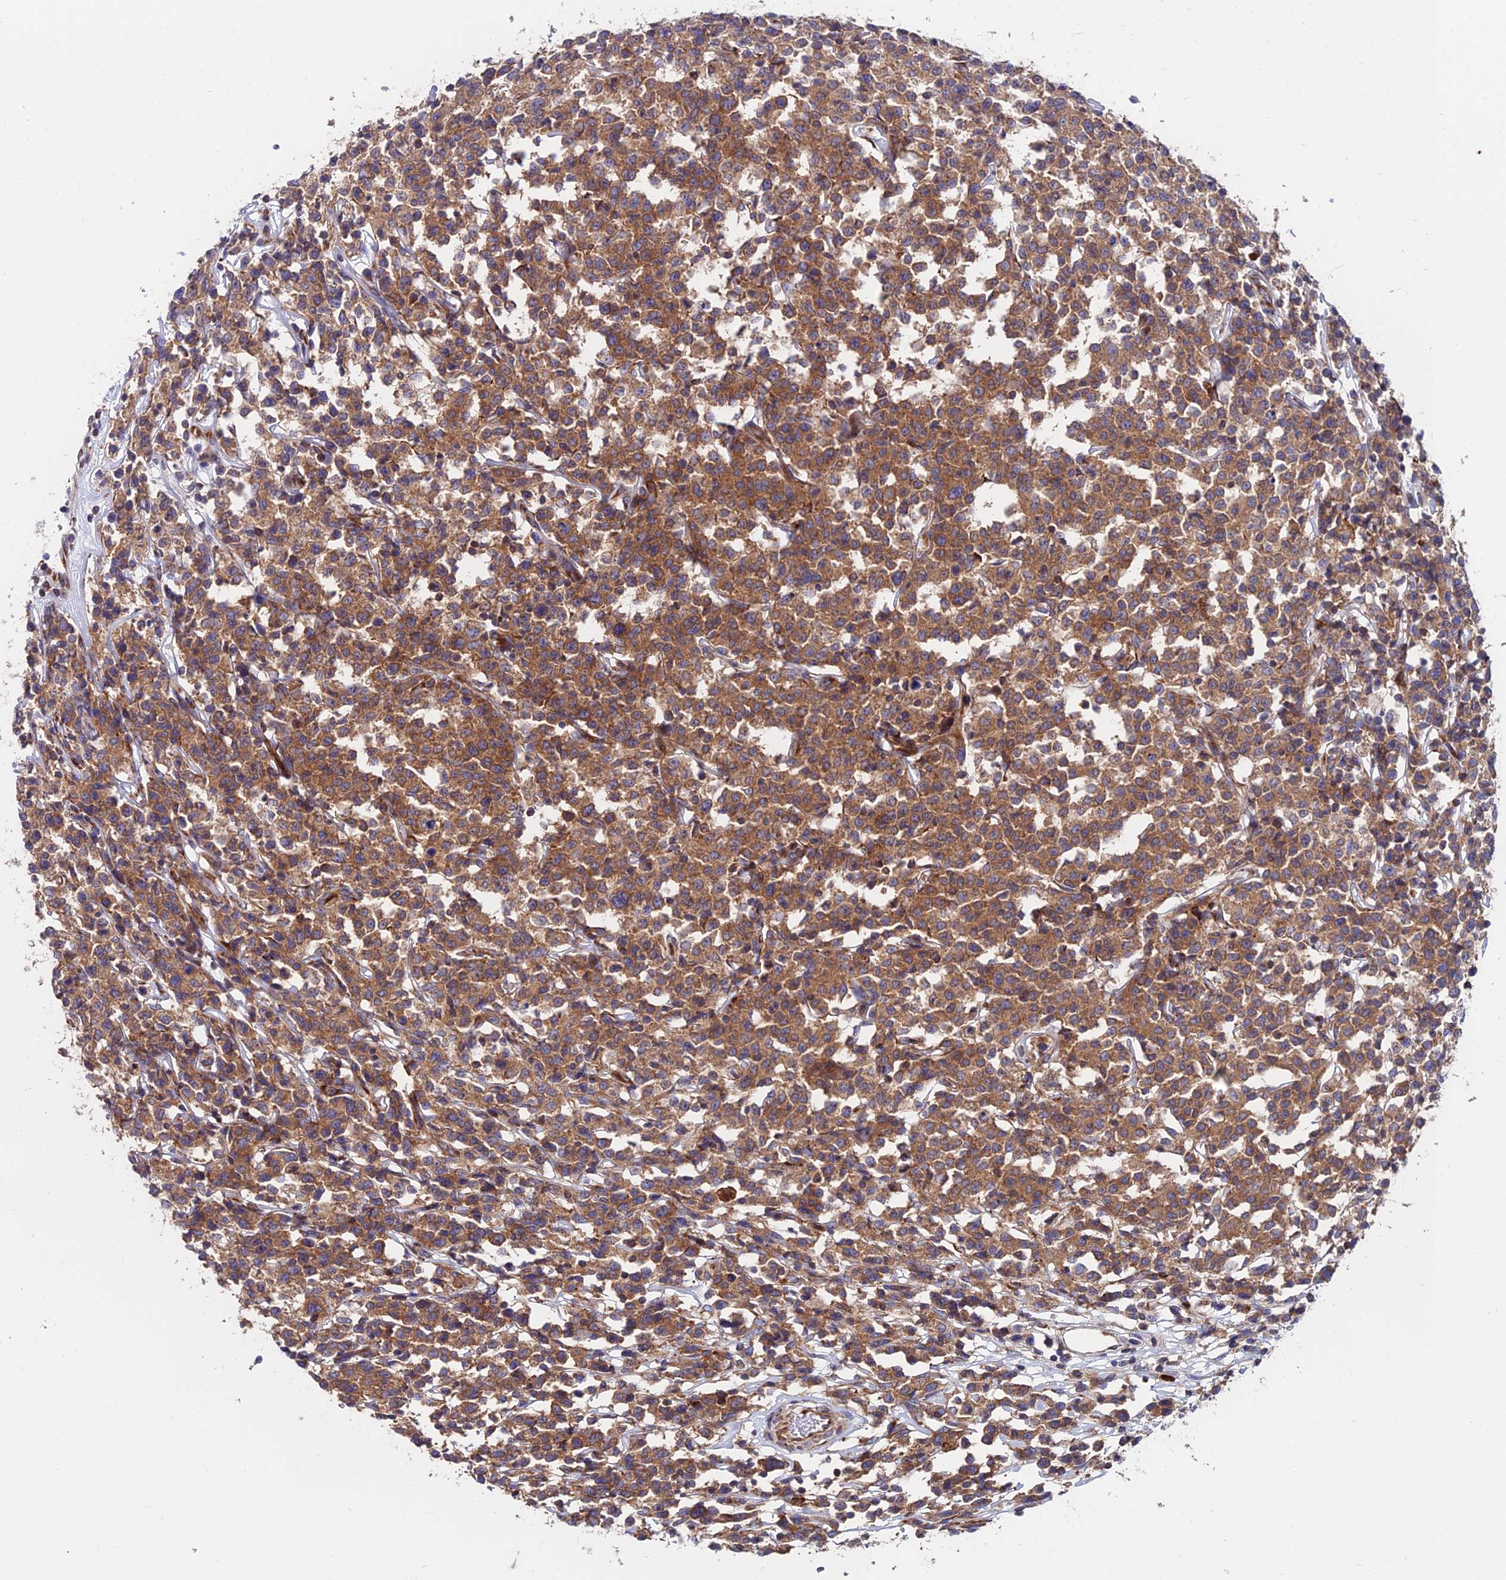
{"staining": {"intensity": "moderate", "quantity": ">75%", "location": "cytoplasmic/membranous"}, "tissue": "lymphoma", "cell_type": "Tumor cells", "image_type": "cancer", "snomed": [{"axis": "morphology", "description": "Malignant lymphoma, non-Hodgkin's type, Low grade"}, {"axis": "topography", "description": "Small intestine"}], "caption": "Lymphoma stained for a protein displays moderate cytoplasmic/membranous positivity in tumor cells.", "gene": "EIF3K", "patient": {"sex": "female", "age": 59}}